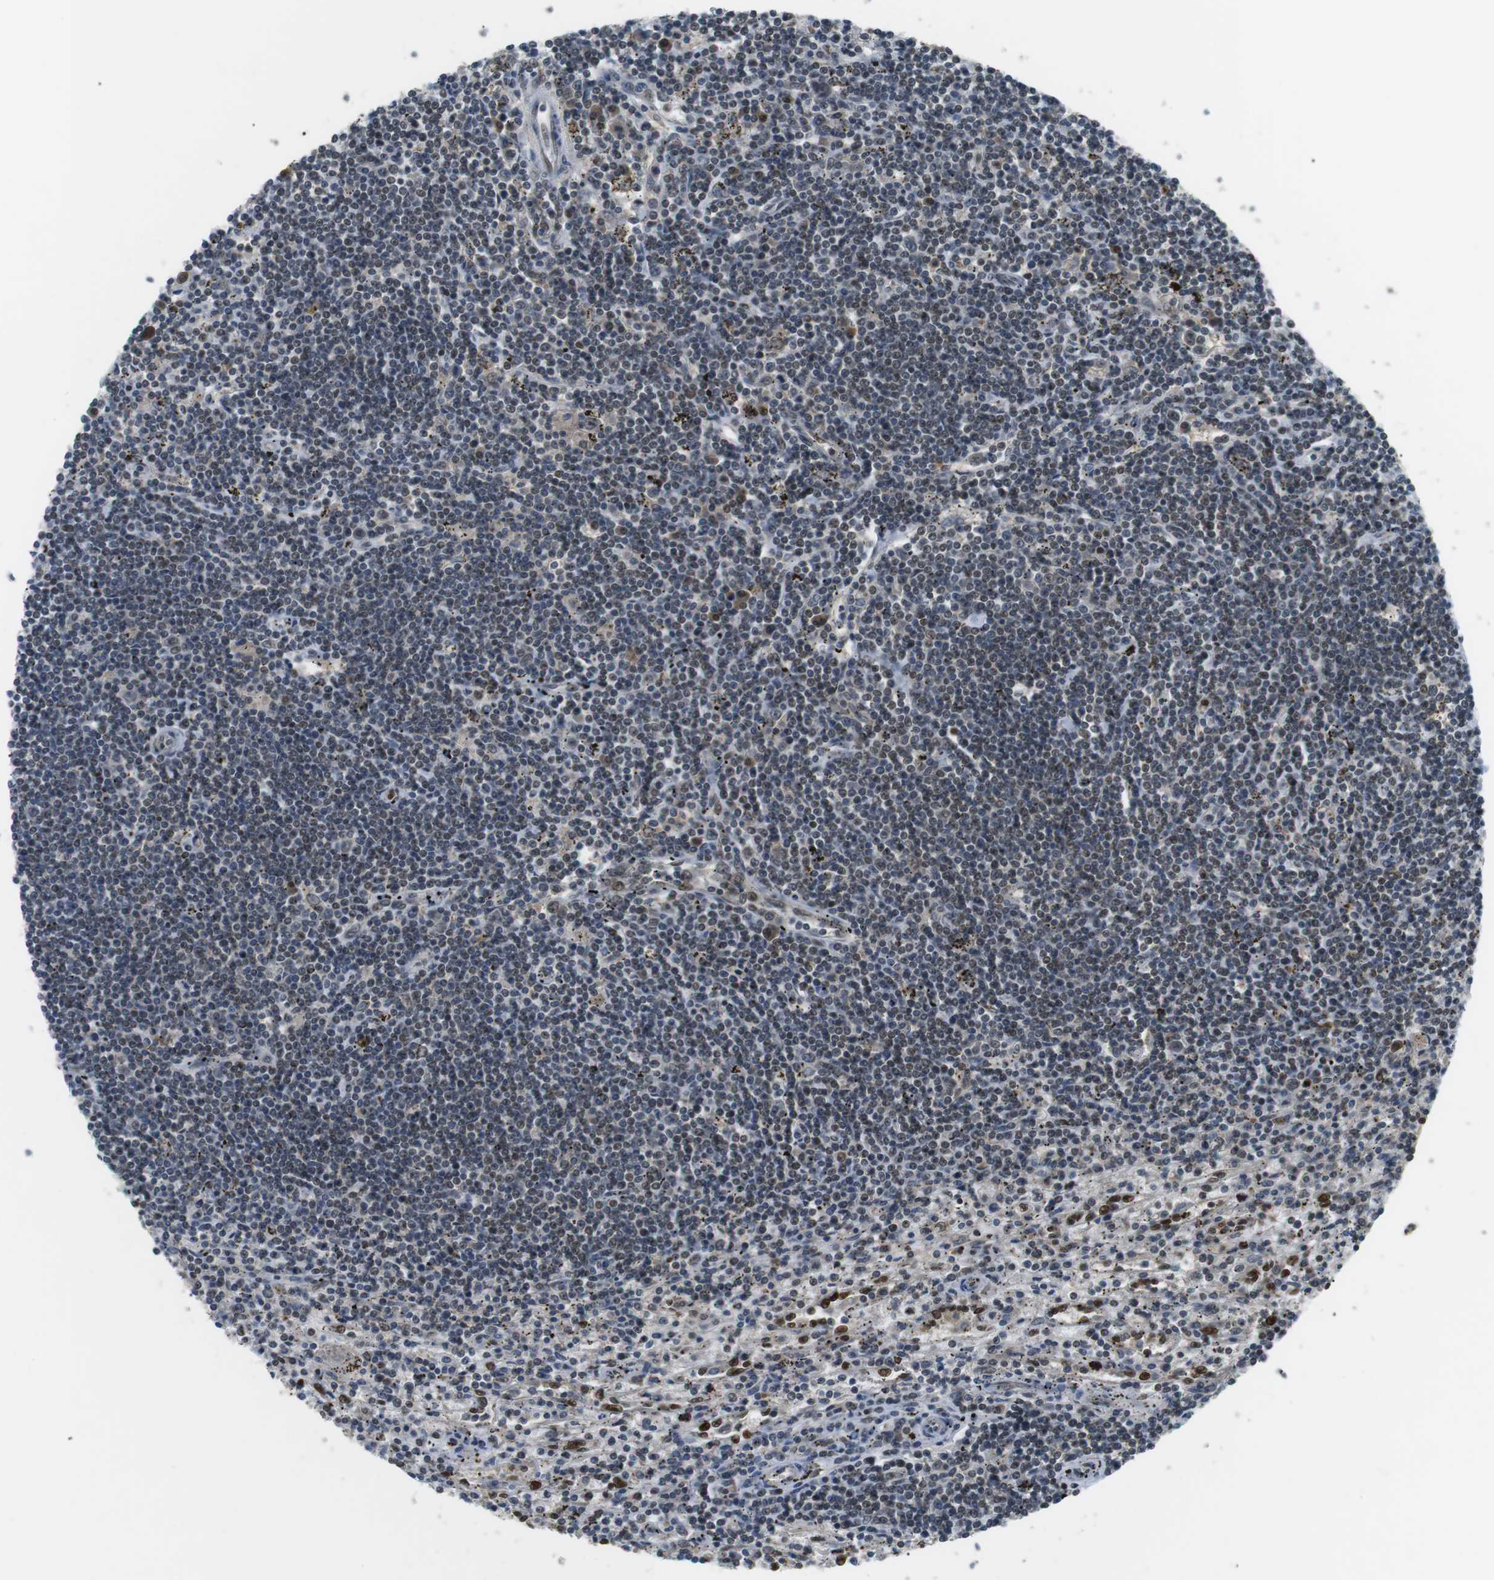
{"staining": {"intensity": "weak", "quantity": "25%-75%", "location": "nuclear"}, "tissue": "lymphoma", "cell_type": "Tumor cells", "image_type": "cancer", "snomed": [{"axis": "morphology", "description": "Malignant lymphoma, non-Hodgkin's type, Low grade"}, {"axis": "topography", "description": "Spleen"}], "caption": "Protein staining reveals weak nuclear staining in about 25%-75% of tumor cells in low-grade malignant lymphoma, non-Hodgkin's type.", "gene": "ORAI3", "patient": {"sex": "male", "age": 76}}